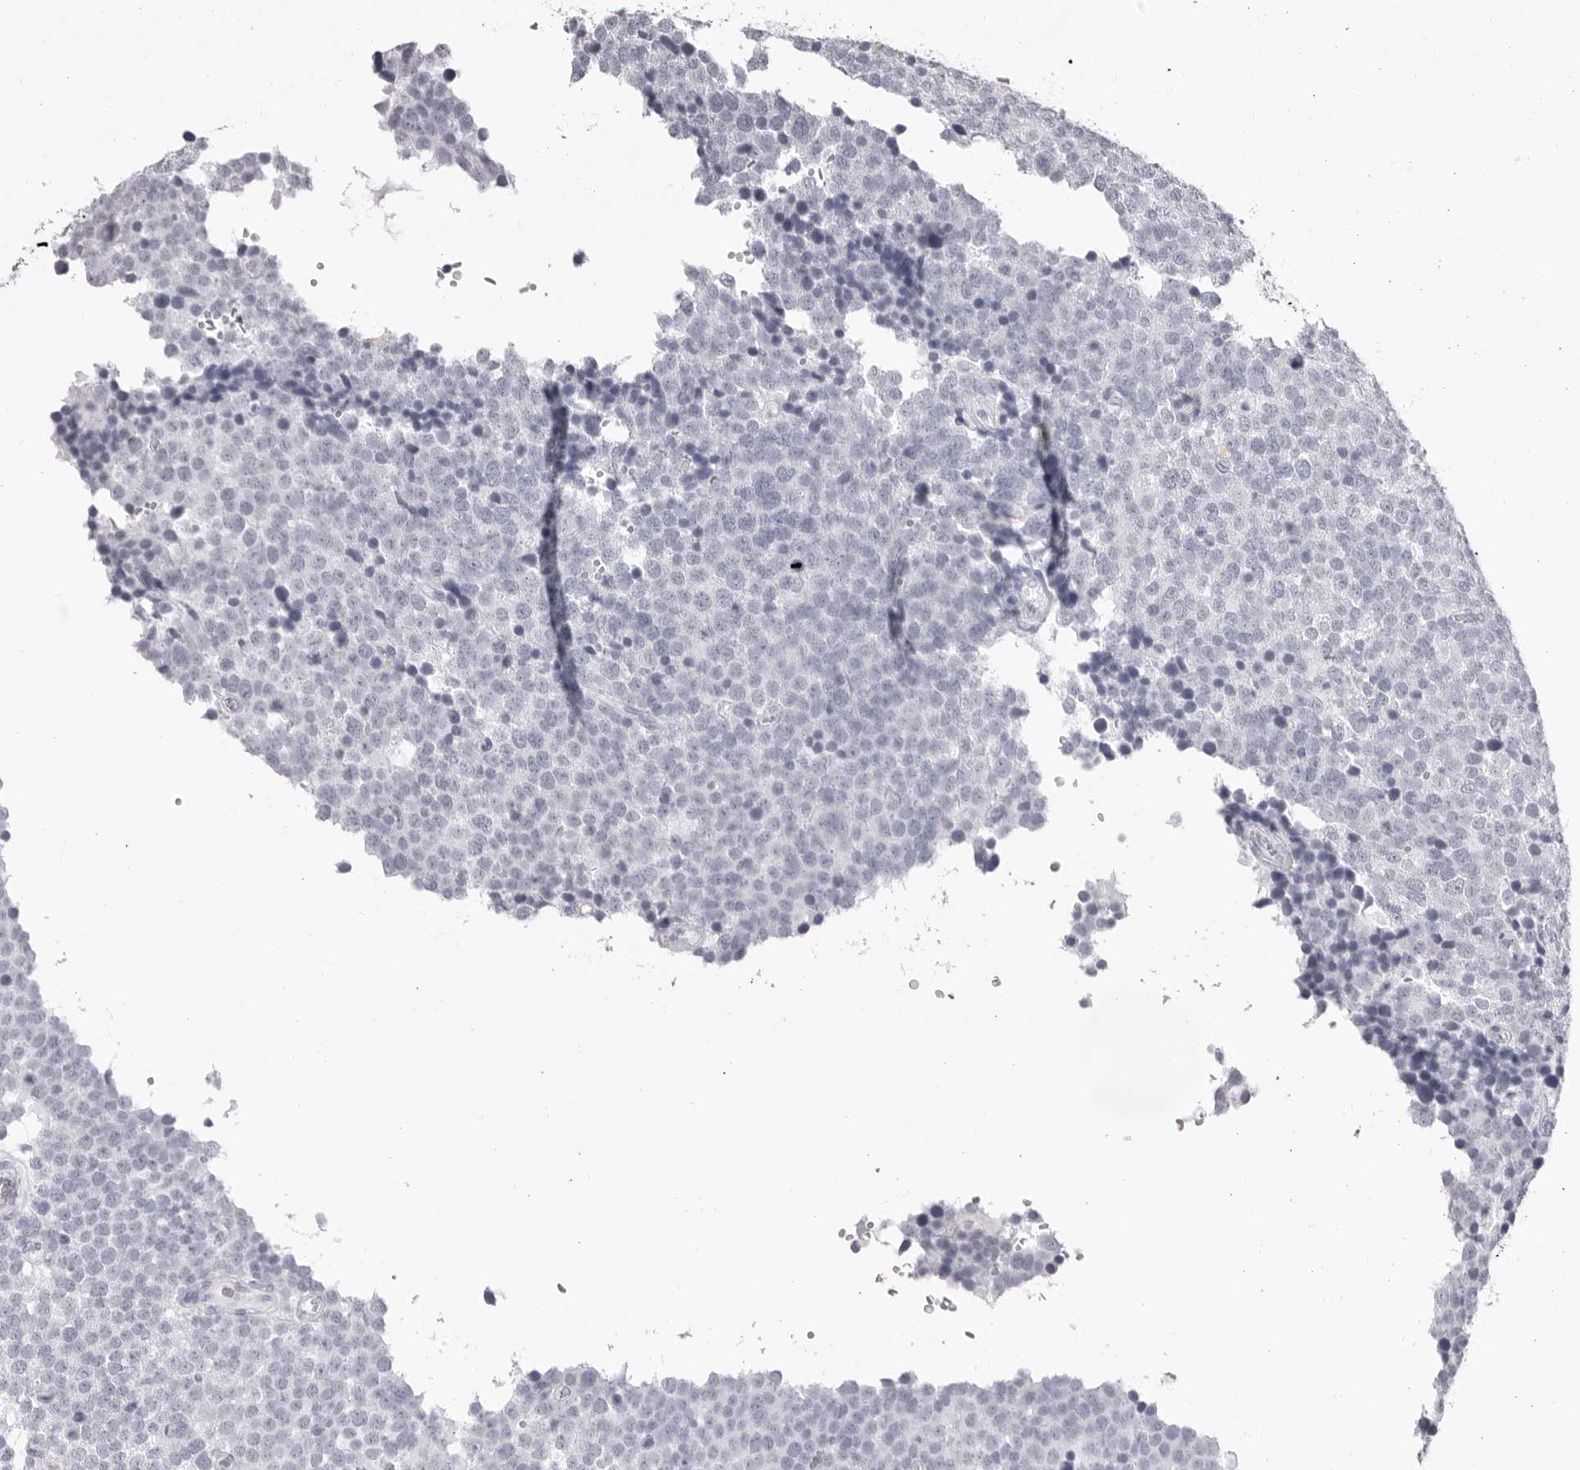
{"staining": {"intensity": "negative", "quantity": "none", "location": "none"}, "tissue": "testis cancer", "cell_type": "Tumor cells", "image_type": "cancer", "snomed": [{"axis": "morphology", "description": "Seminoma, NOS"}, {"axis": "topography", "description": "Testis"}], "caption": "Photomicrograph shows no significant protein staining in tumor cells of testis cancer (seminoma).", "gene": "CST1", "patient": {"sex": "male", "age": 71}}